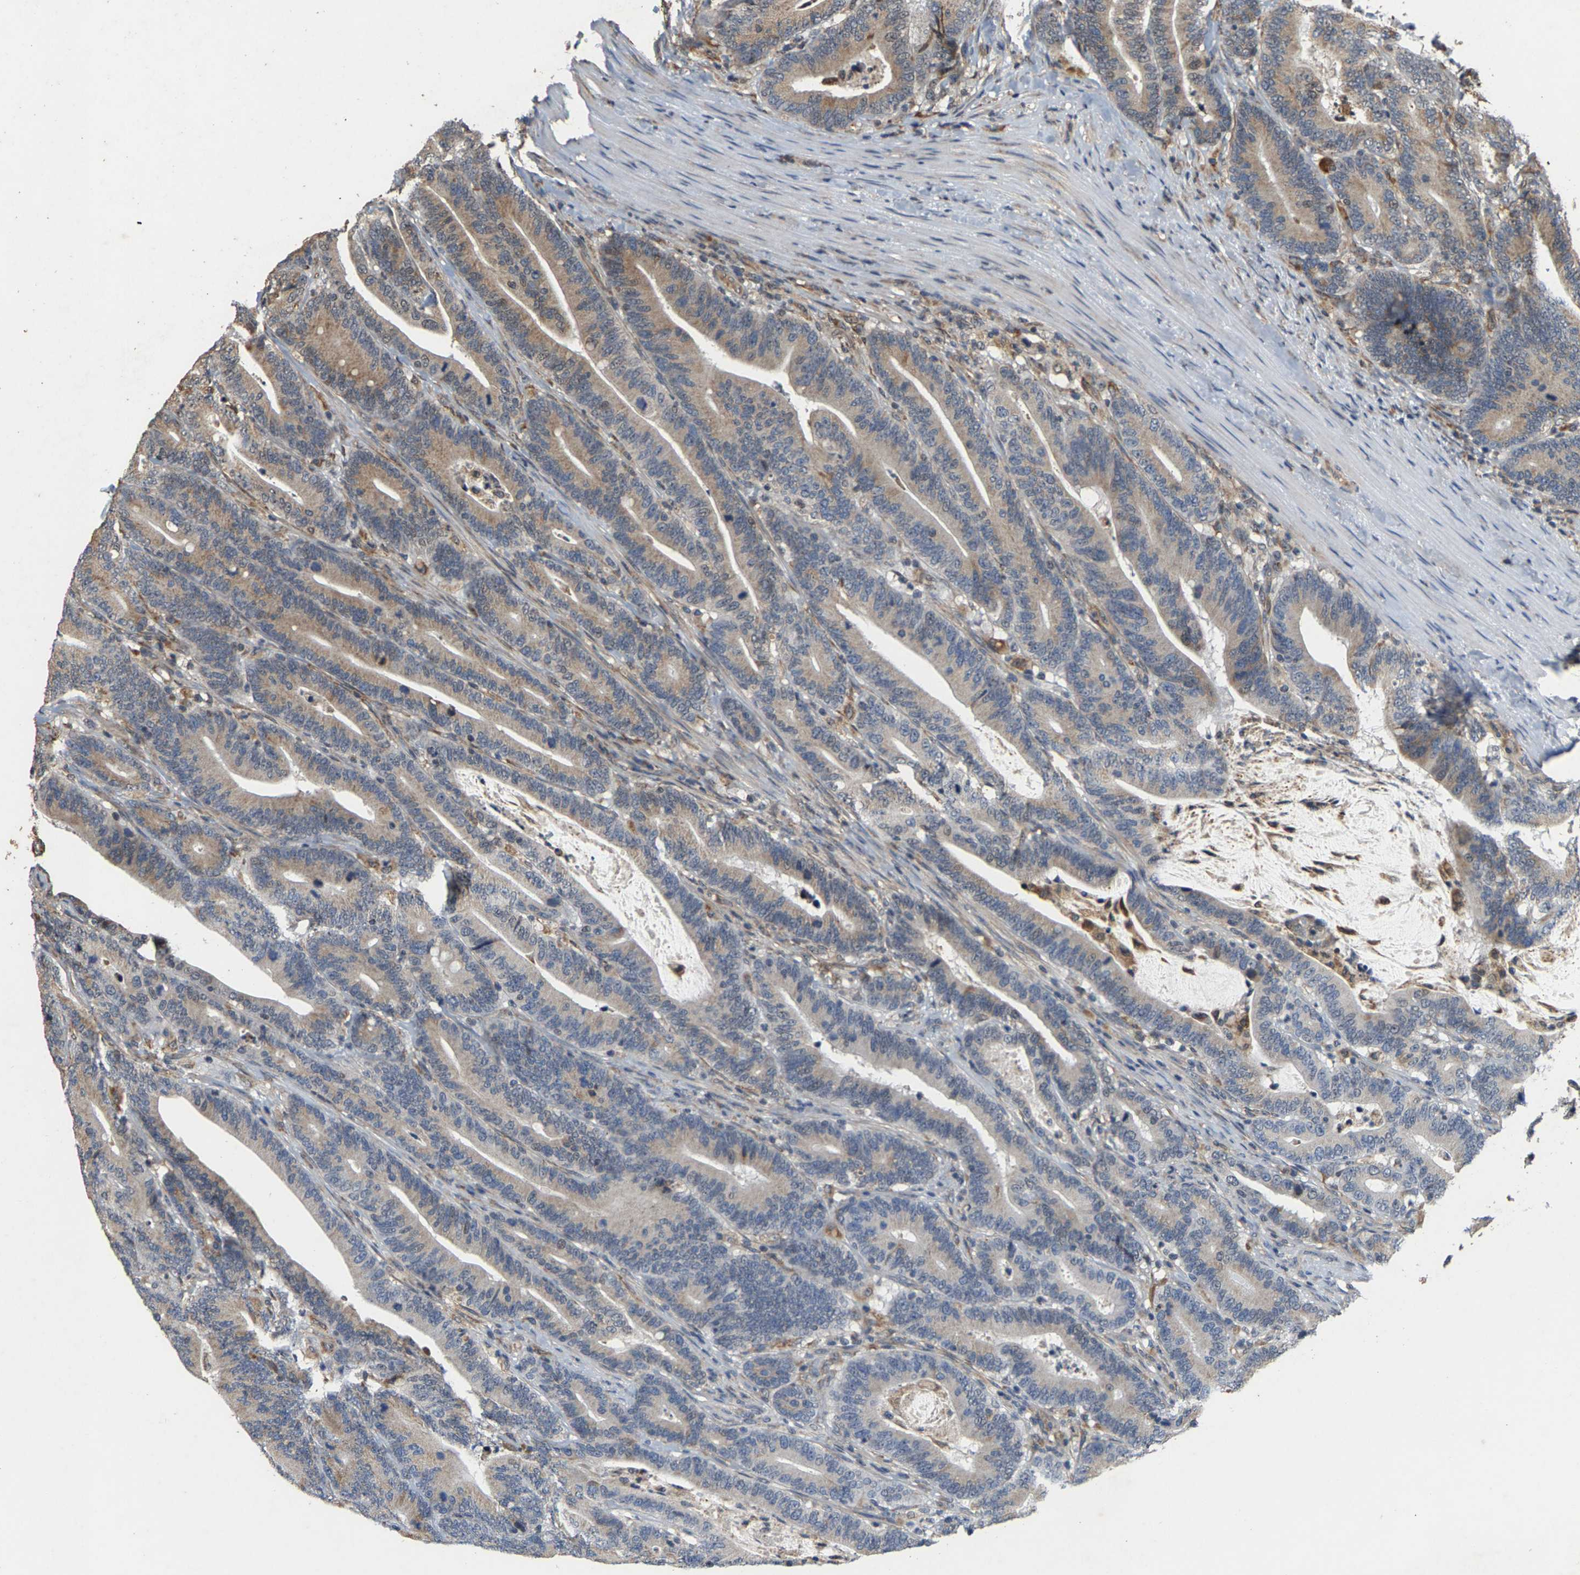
{"staining": {"intensity": "weak", "quantity": "25%-75%", "location": "cytoplasmic/membranous"}, "tissue": "colorectal cancer", "cell_type": "Tumor cells", "image_type": "cancer", "snomed": [{"axis": "morphology", "description": "Adenocarcinoma, NOS"}, {"axis": "topography", "description": "Colon"}], "caption": "IHC photomicrograph of colorectal cancer stained for a protein (brown), which reveals low levels of weak cytoplasmic/membranous positivity in about 25%-75% of tumor cells.", "gene": "CIDEC", "patient": {"sex": "female", "age": 66}}